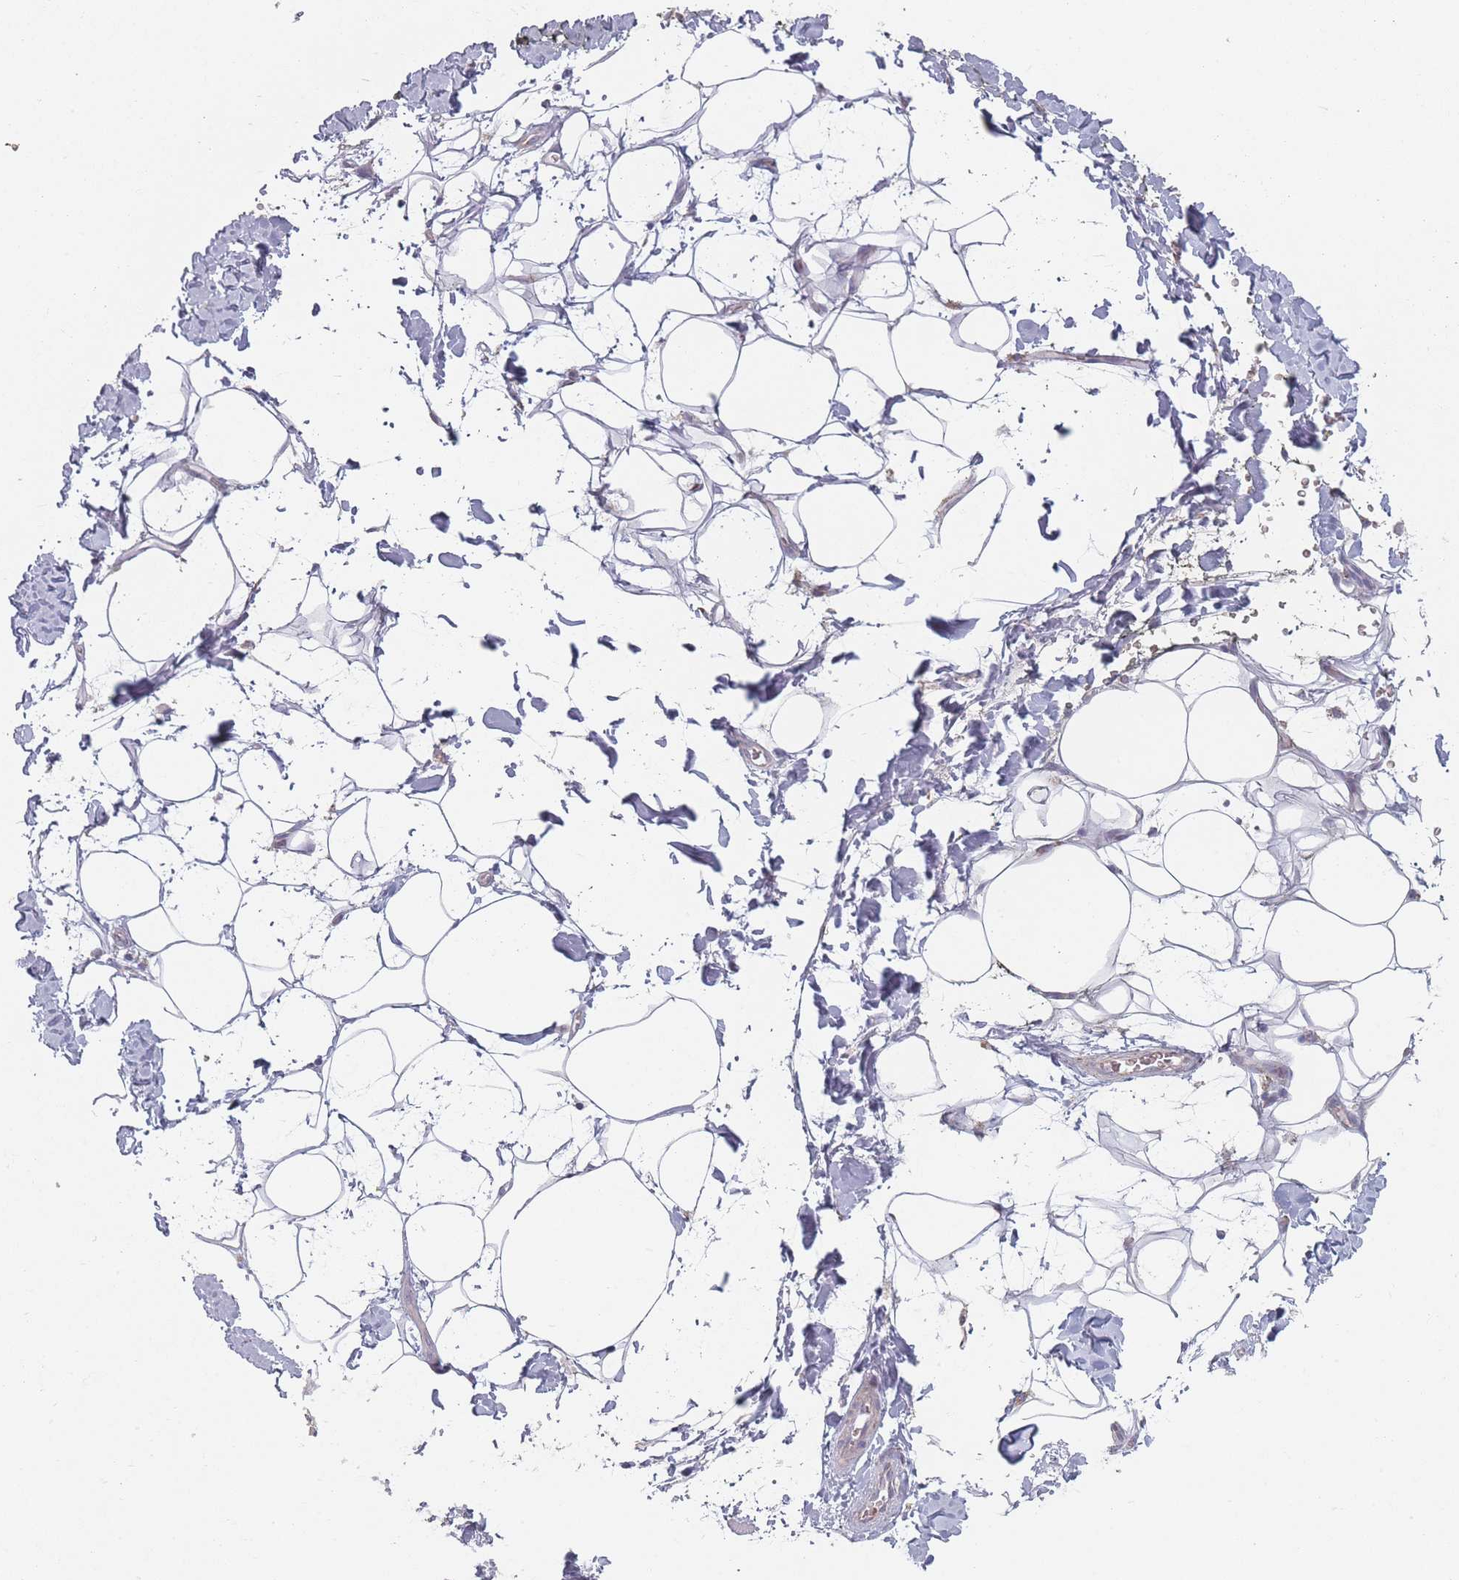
{"staining": {"intensity": "negative", "quantity": "none", "location": "none"}, "tissue": "adipose tissue", "cell_type": "Adipocytes", "image_type": "normal", "snomed": [{"axis": "morphology", "description": "Normal tissue, NOS"}, {"axis": "morphology", "description": "Adenocarcinoma, NOS"}, {"axis": "topography", "description": "Pancreas"}, {"axis": "topography", "description": "Peripheral nerve tissue"}], "caption": "IHC micrograph of unremarkable adipose tissue stained for a protein (brown), which displays no staining in adipocytes. Brightfield microscopy of immunohistochemistry (IHC) stained with DAB (brown) and hematoxylin (blue), captured at high magnification.", "gene": "PEX11B", "patient": {"sex": "male", "age": 59}}